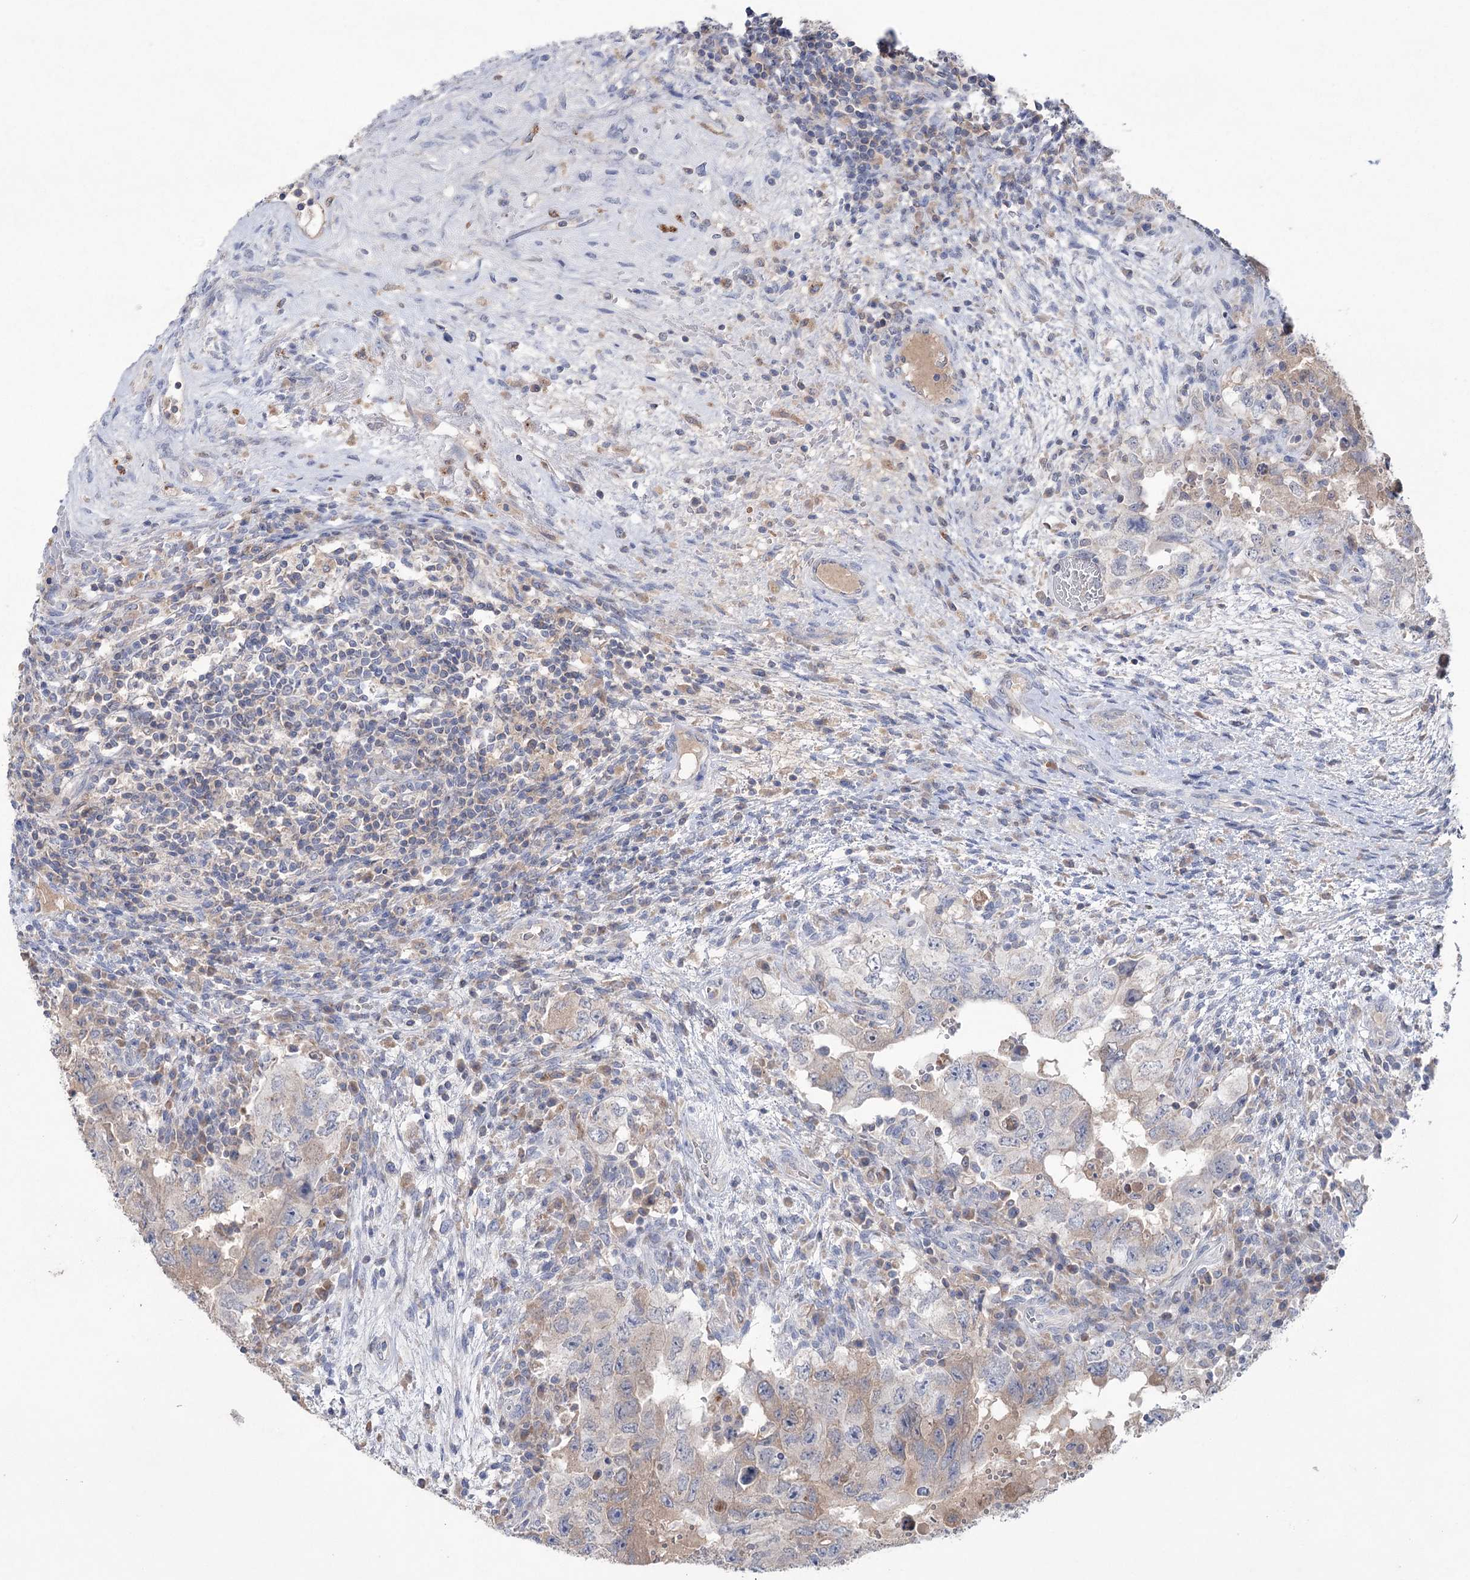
{"staining": {"intensity": "weak", "quantity": "<25%", "location": "cytoplasmic/membranous"}, "tissue": "testis cancer", "cell_type": "Tumor cells", "image_type": "cancer", "snomed": [{"axis": "morphology", "description": "Carcinoma, Embryonal, NOS"}, {"axis": "topography", "description": "Testis"}], "caption": "Testis cancer (embryonal carcinoma) was stained to show a protein in brown. There is no significant positivity in tumor cells.", "gene": "MTCH2", "patient": {"sex": "male", "age": 26}}